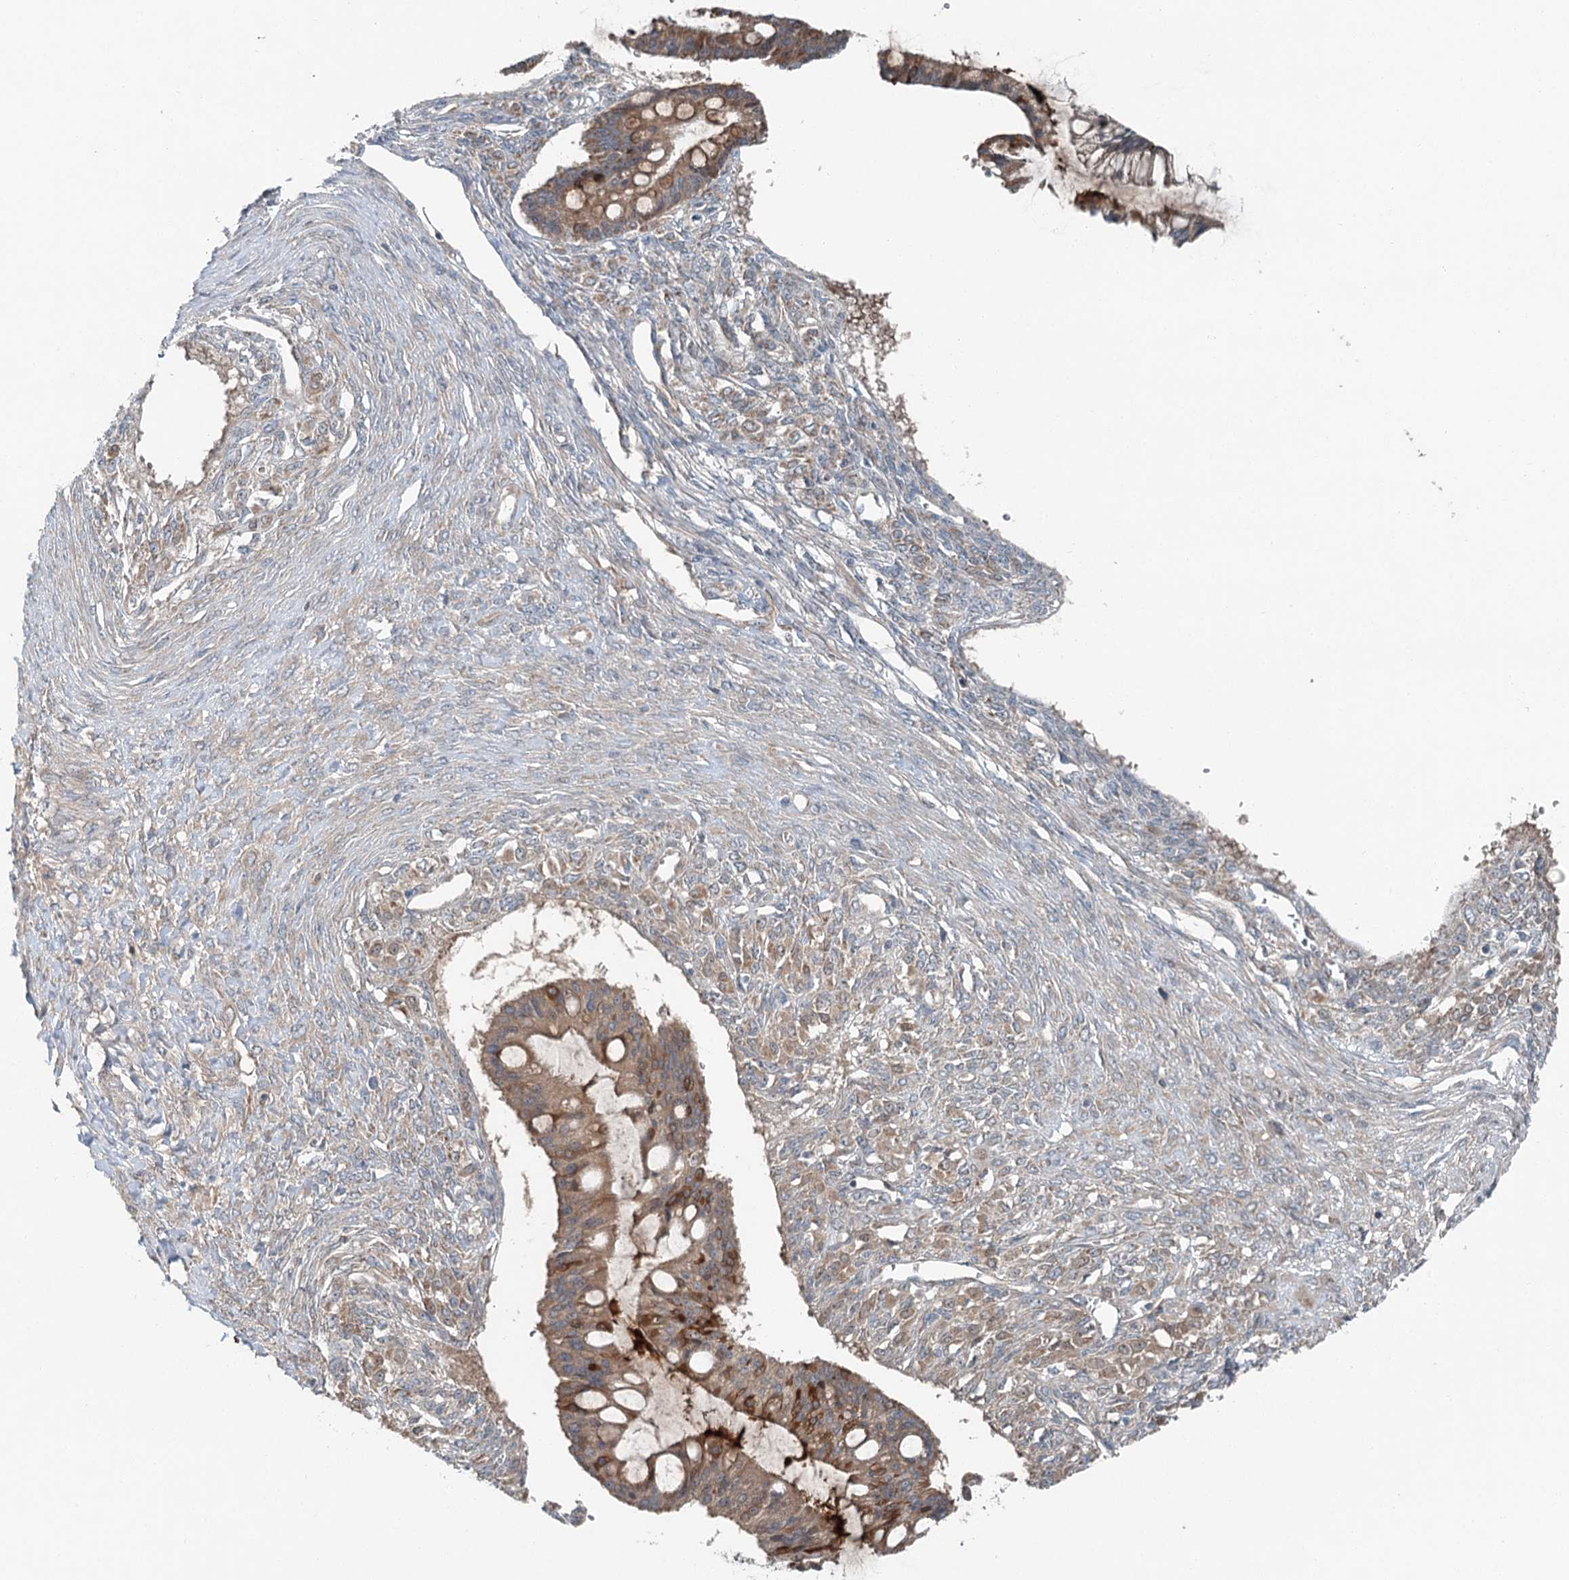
{"staining": {"intensity": "moderate", "quantity": ">75%", "location": "cytoplasmic/membranous"}, "tissue": "ovarian cancer", "cell_type": "Tumor cells", "image_type": "cancer", "snomed": [{"axis": "morphology", "description": "Cystadenocarcinoma, mucinous, NOS"}, {"axis": "topography", "description": "Ovary"}], "caption": "Protein staining of ovarian cancer tissue exhibits moderate cytoplasmic/membranous expression in approximately >75% of tumor cells.", "gene": "CHCHD5", "patient": {"sex": "female", "age": 73}}